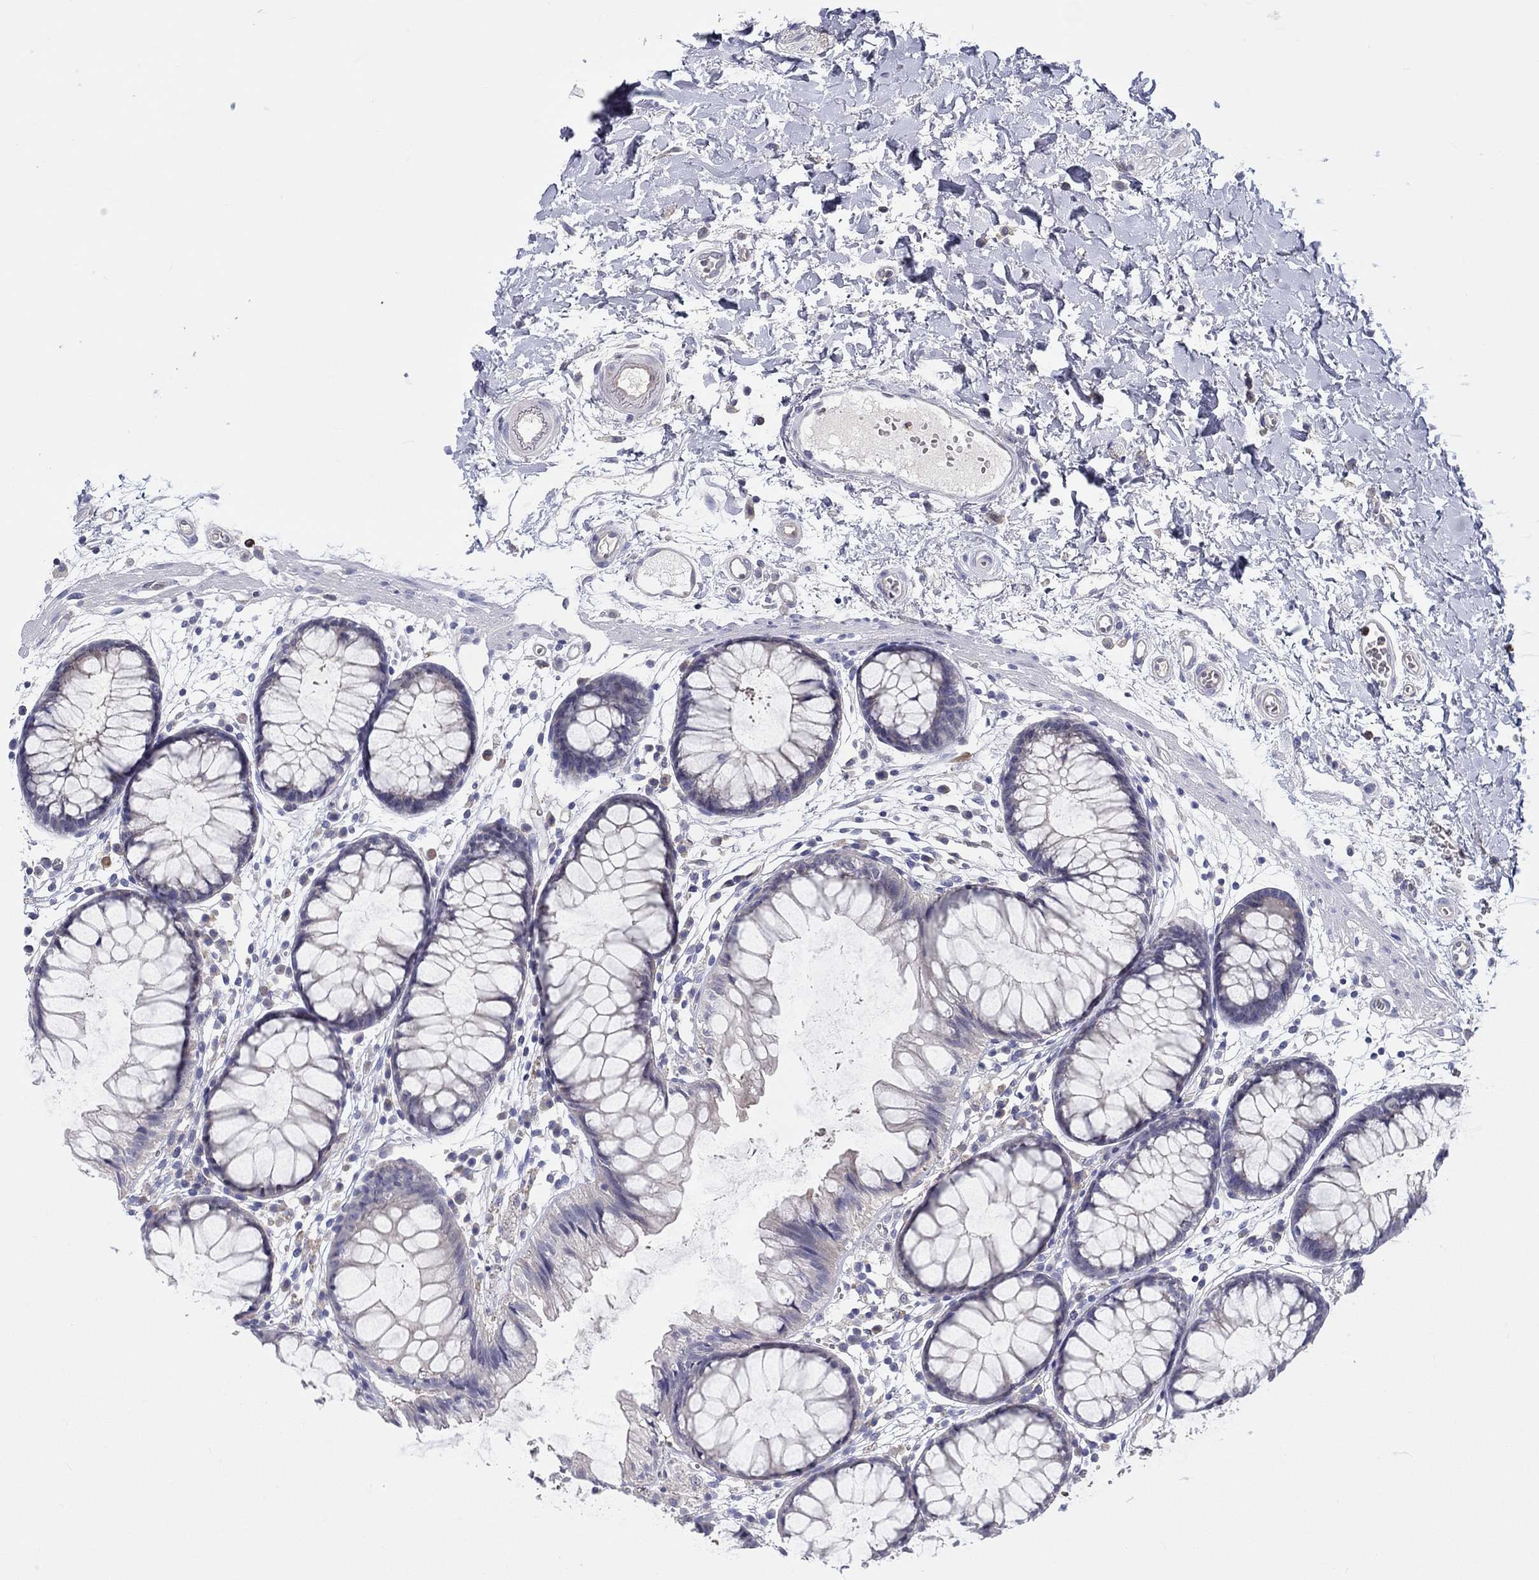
{"staining": {"intensity": "negative", "quantity": "none", "location": "none"}, "tissue": "colon", "cell_type": "Endothelial cells", "image_type": "normal", "snomed": [{"axis": "morphology", "description": "Normal tissue, NOS"}, {"axis": "morphology", "description": "Adenocarcinoma, NOS"}, {"axis": "topography", "description": "Colon"}], "caption": "Colon stained for a protein using IHC shows no positivity endothelial cells.", "gene": "ABCG4", "patient": {"sex": "male", "age": 65}}